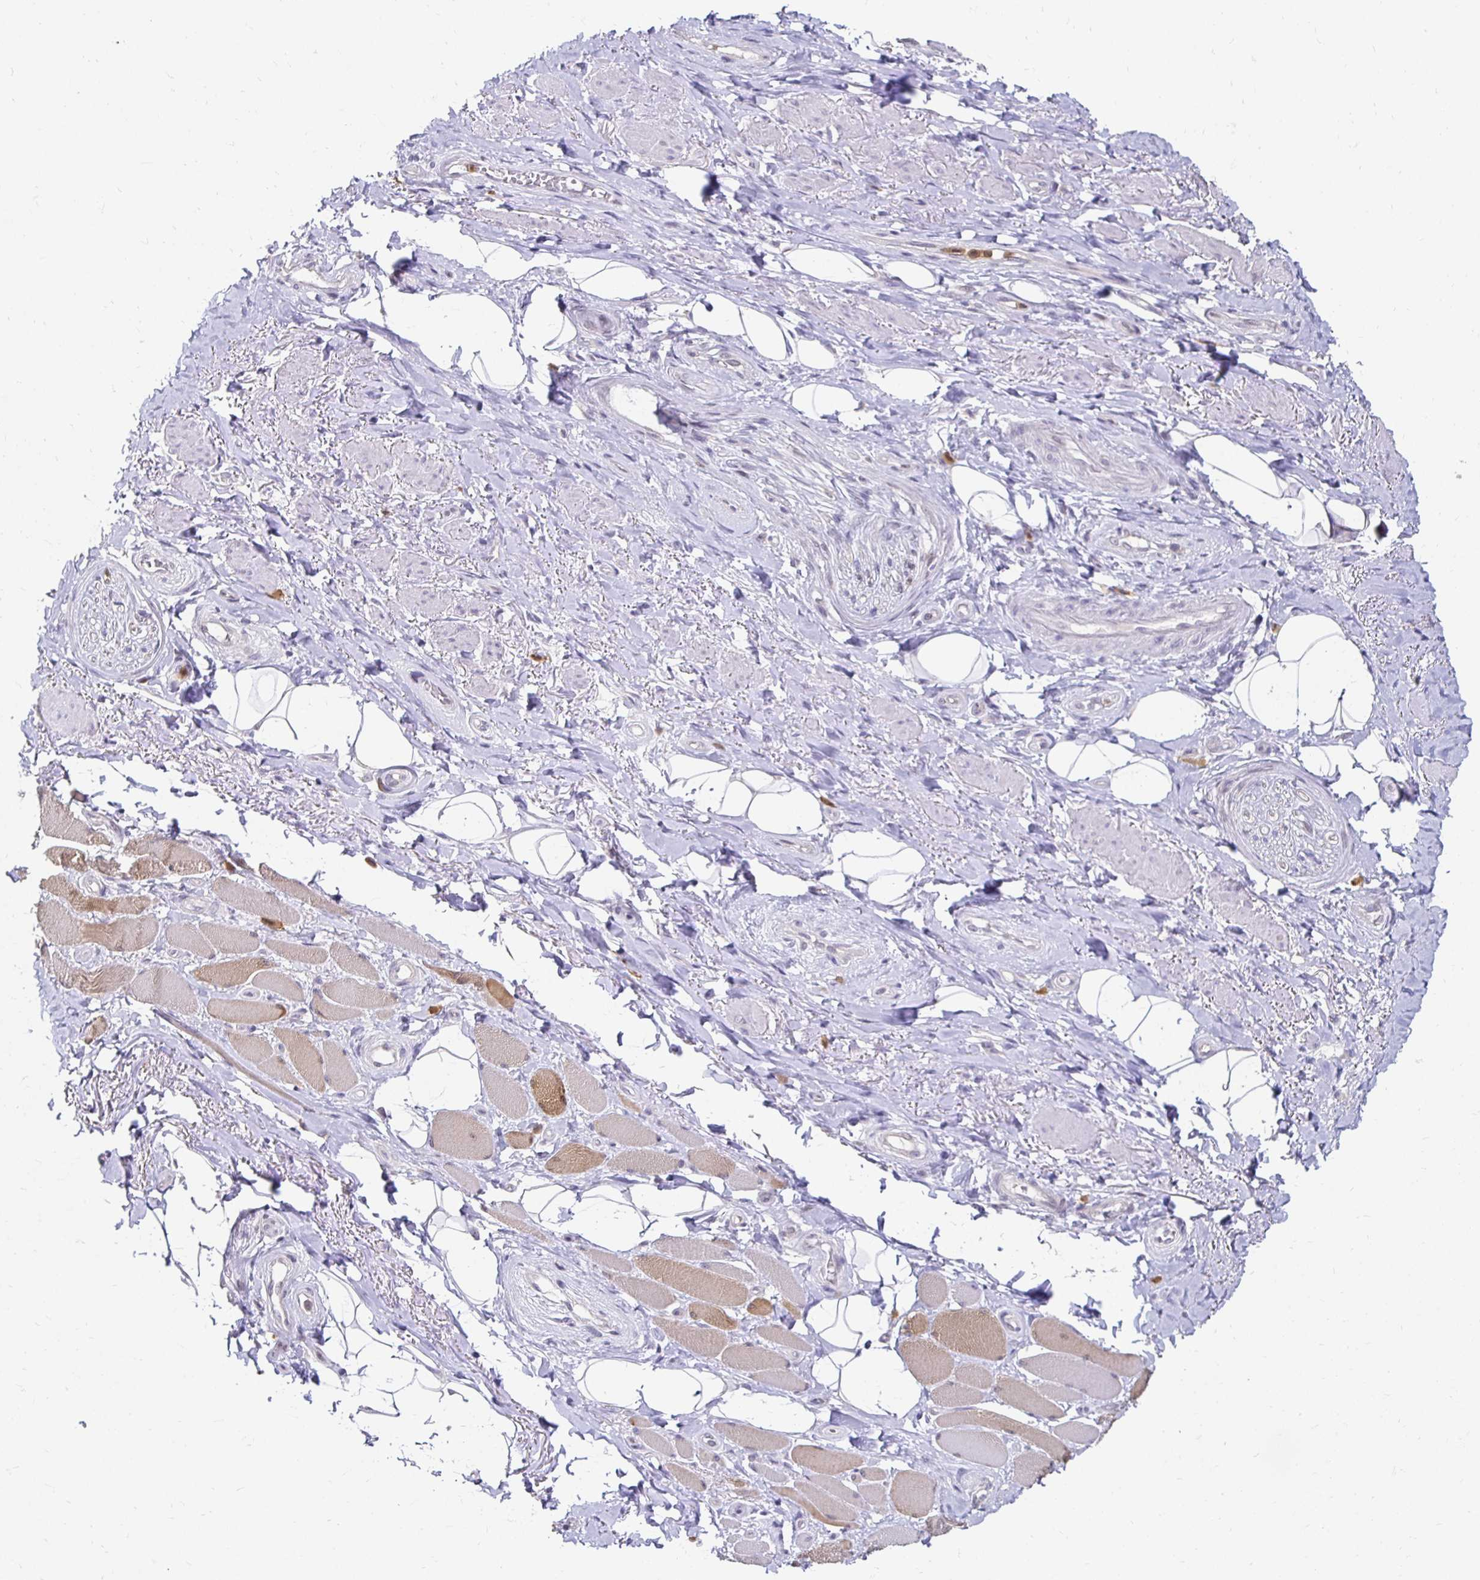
{"staining": {"intensity": "negative", "quantity": "none", "location": "none"}, "tissue": "adipose tissue", "cell_type": "Adipocytes", "image_type": "normal", "snomed": [{"axis": "morphology", "description": "Normal tissue, NOS"}, {"axis": "topography", "description": "Anal"}, {"axis": "topography", "description": "Peripheral nerve tissue"}], "caption": "This is an IHC micrograph of benign human adipose tissue. There is no positivity in adipocytes.", "gene": "PADI2", "patient": {"sex": "male", "age": 53}}